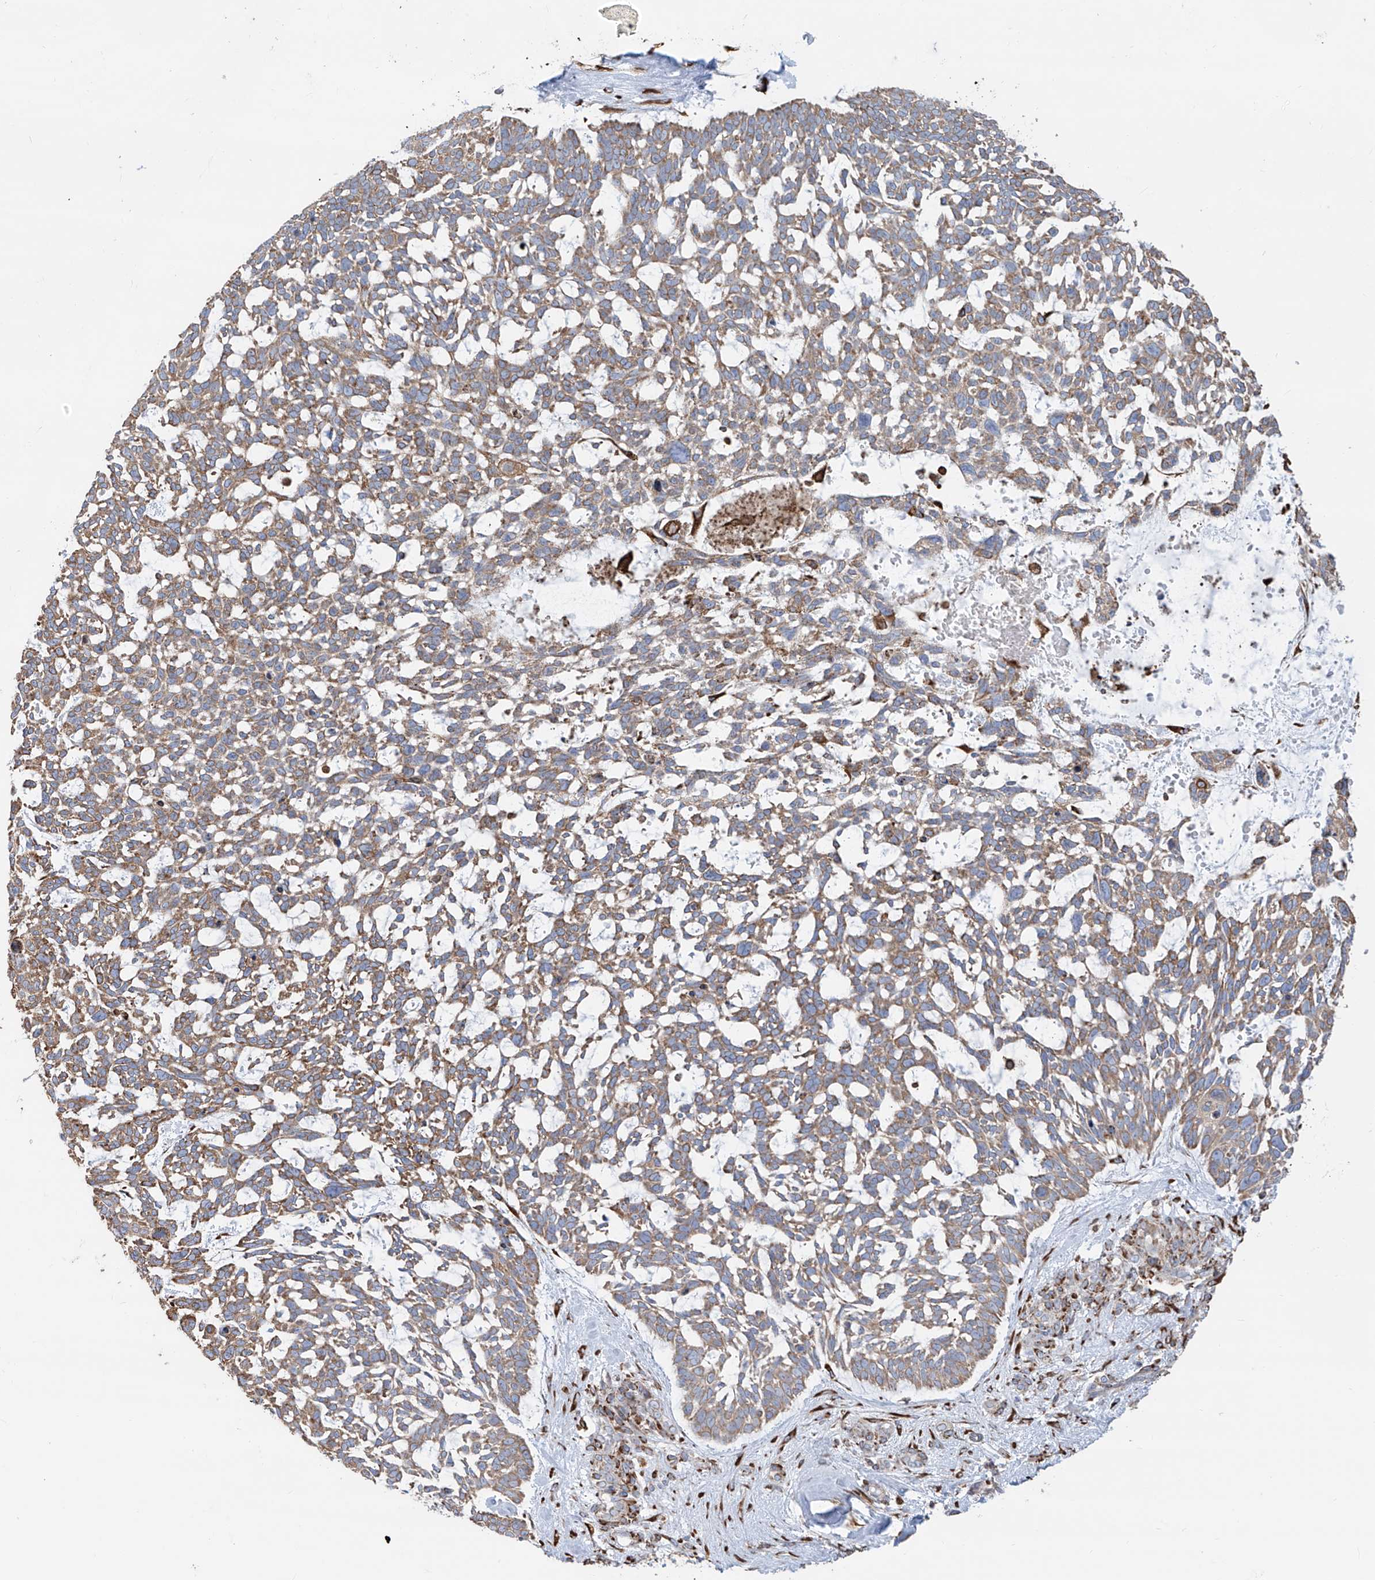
{"staining": {"intensity": "moderate", "quantity": ">75%", "location": "cytoplasmic/membranous"}, "tissue": "skin cancer", "cell_type": "Tumor cells", "image_type": "cancer", "snomed": [{"axis": "morphology", "description": "Basal cell carcinoma"}, {"axis": "topography", "description": "Skin"}], "caption": "This is a micrograph of IHC staining of basal cell carcinoma (skin), which shows moderate staining in the cytoplasmic/membranous of tumor cells.", "gene": "ZNF354C", "patient": {"sex": "male", "age": 88}}